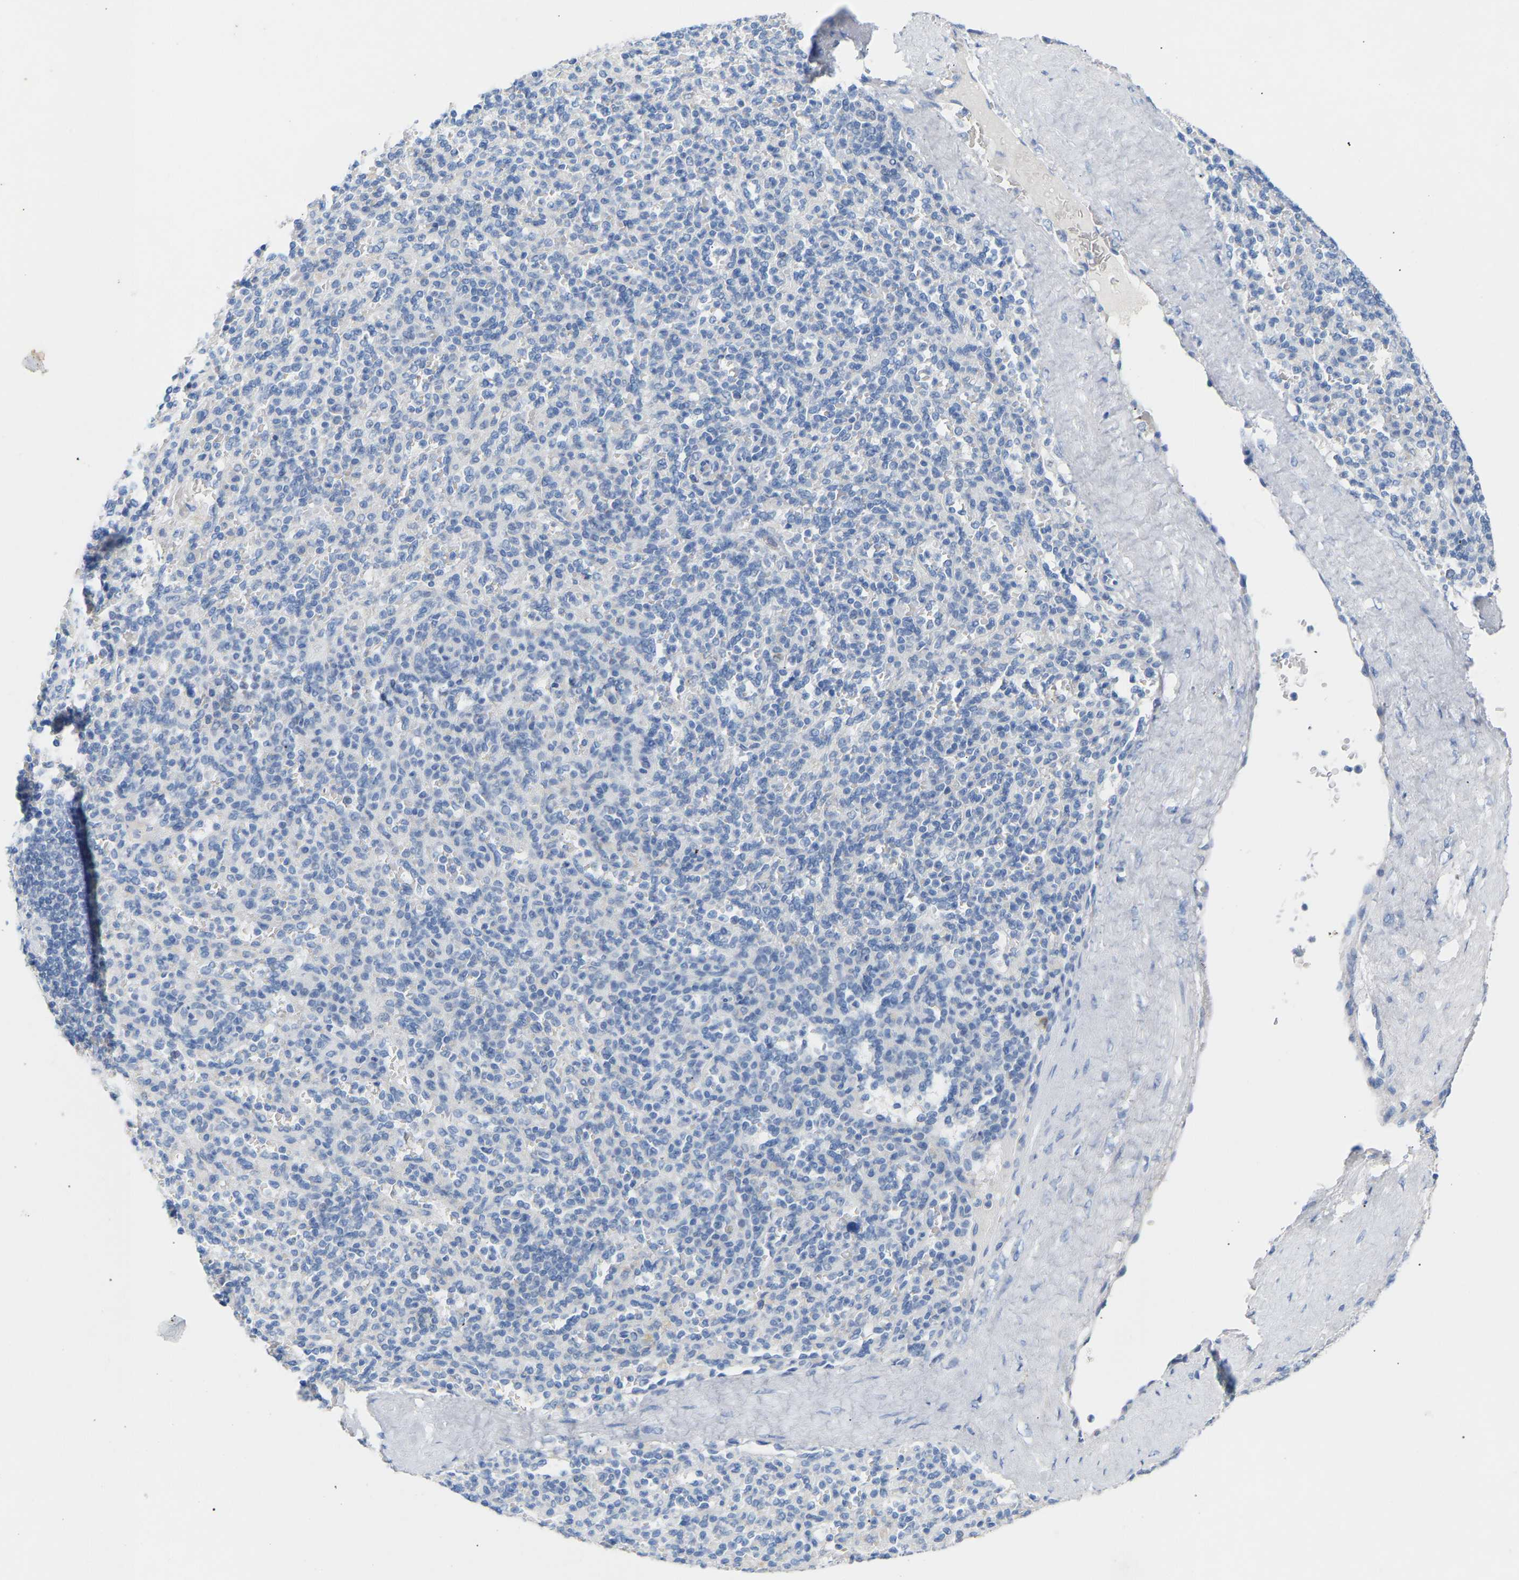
{"staining": {"intensity": "negative", "quantity": "none", "location": "none"}, "tissue": "spleen", "cell_type": "Cells in red pulp", "image_type": "normal", "snomed": [{"axis": "morphology", "description": "Normal tissue, NOS"}, {"axis": "topography", "description": "Spleen"}], "caption": "There is no significant expression in cells in red pulp of spleen. (Stains: DAB immunohistochemistry with hematoxylin counter stain, Microscopy: brightfield microscopy at high magnification).", "gene": "PEX1", "patient": {"sex": "male", "age": 36}}